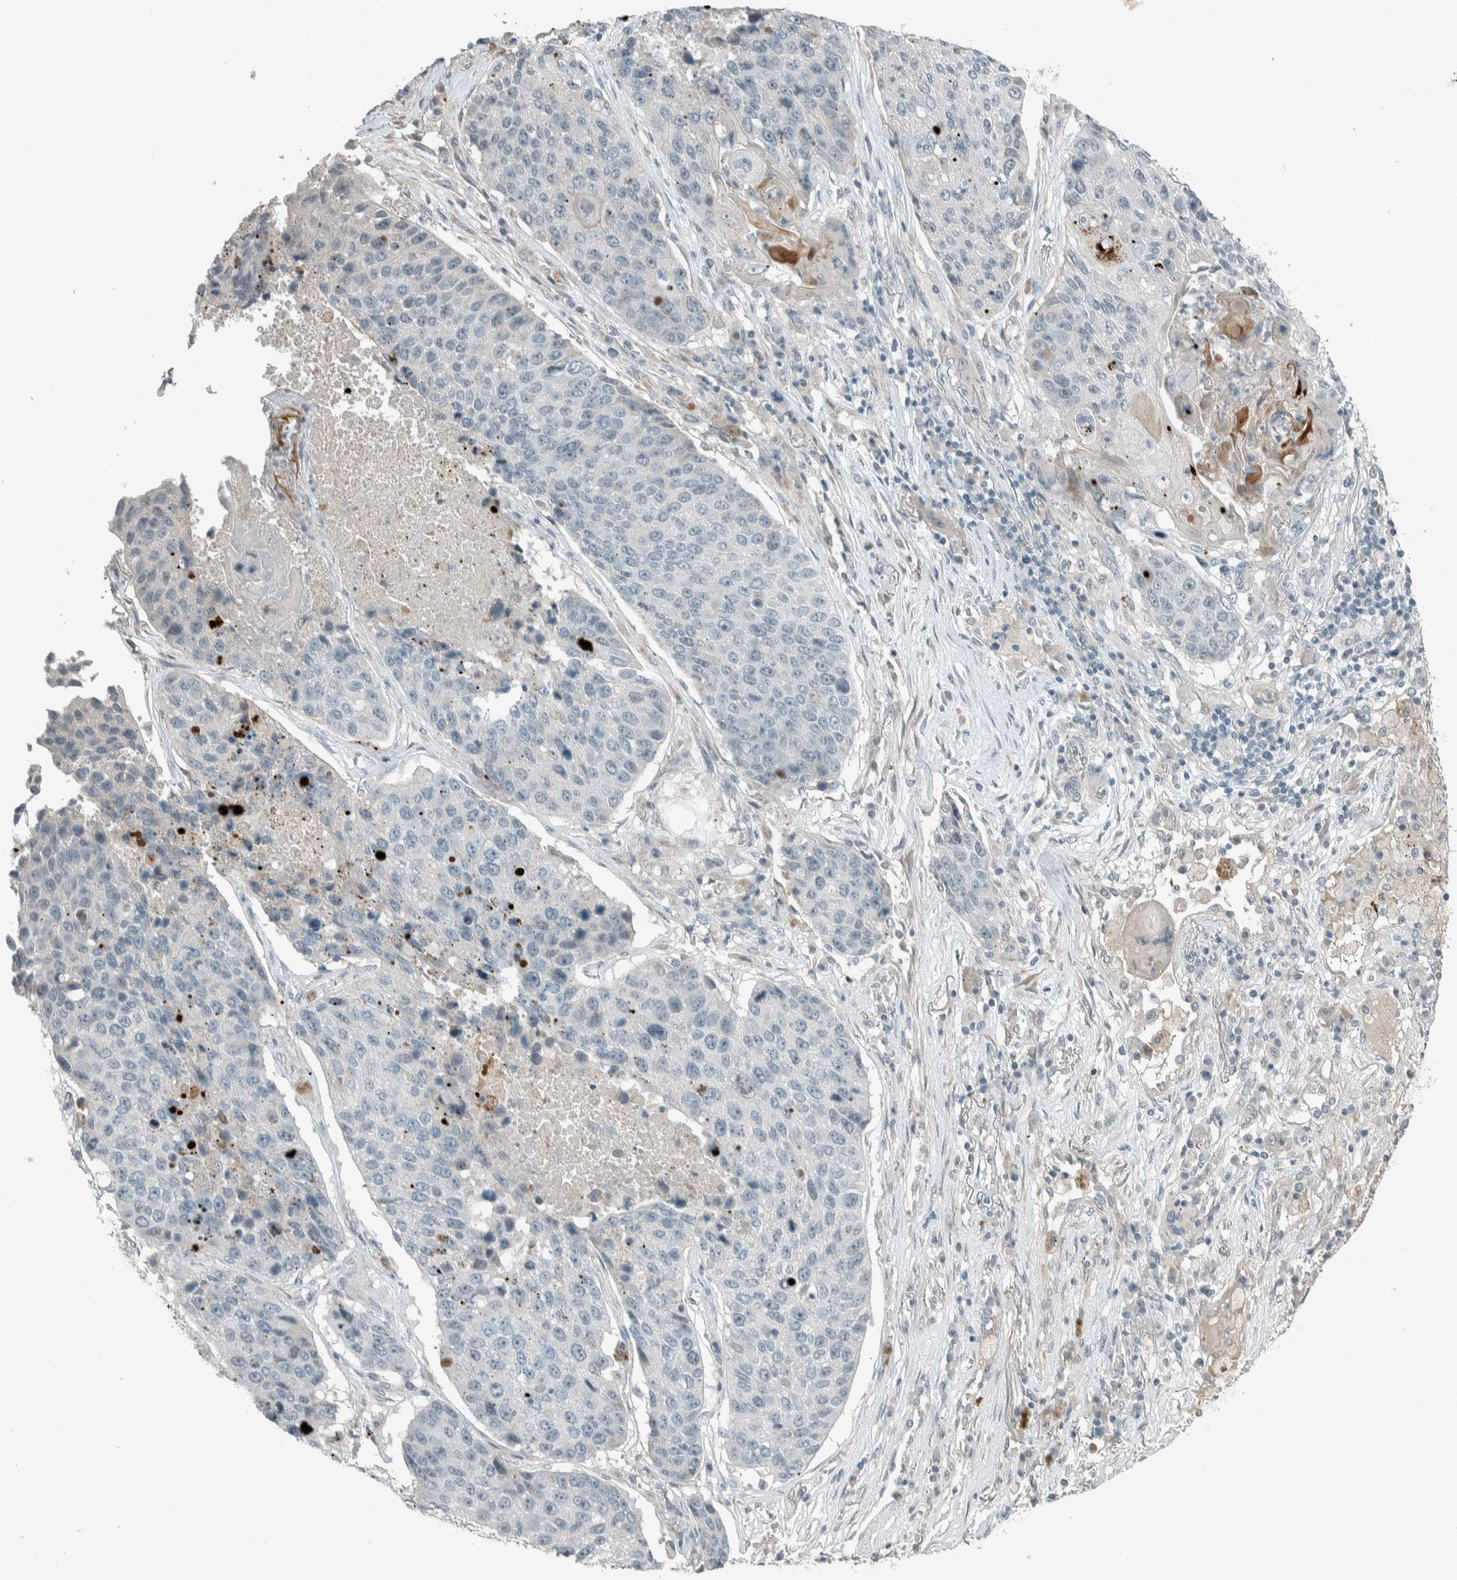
{"staining": {"intensity": "negative", "quantity": "none", "location": "none"}, "tissue": "lung cancer", "cell_type": "Tumor cells", "image_type": "cancer", "snomed": [{"axis": "morphology", "description": "Squamous cell carcinoma, NOS"}, {"axis": "topography", "description": "Lung"}], "caption": "This is a histopathology image of immunohistochemistry (IHC) staining of lung cancer (squamous cell carcinoma), which shows no staining in tumor cells. Brightfield microscopy of IHC stained with DAB (3,3'-diaminobenzidine) (brown) and hematoxylin (blue), captured at high magnification.", "gene": "CERCAM", "patient": {"sex": "male", "age": 61}}